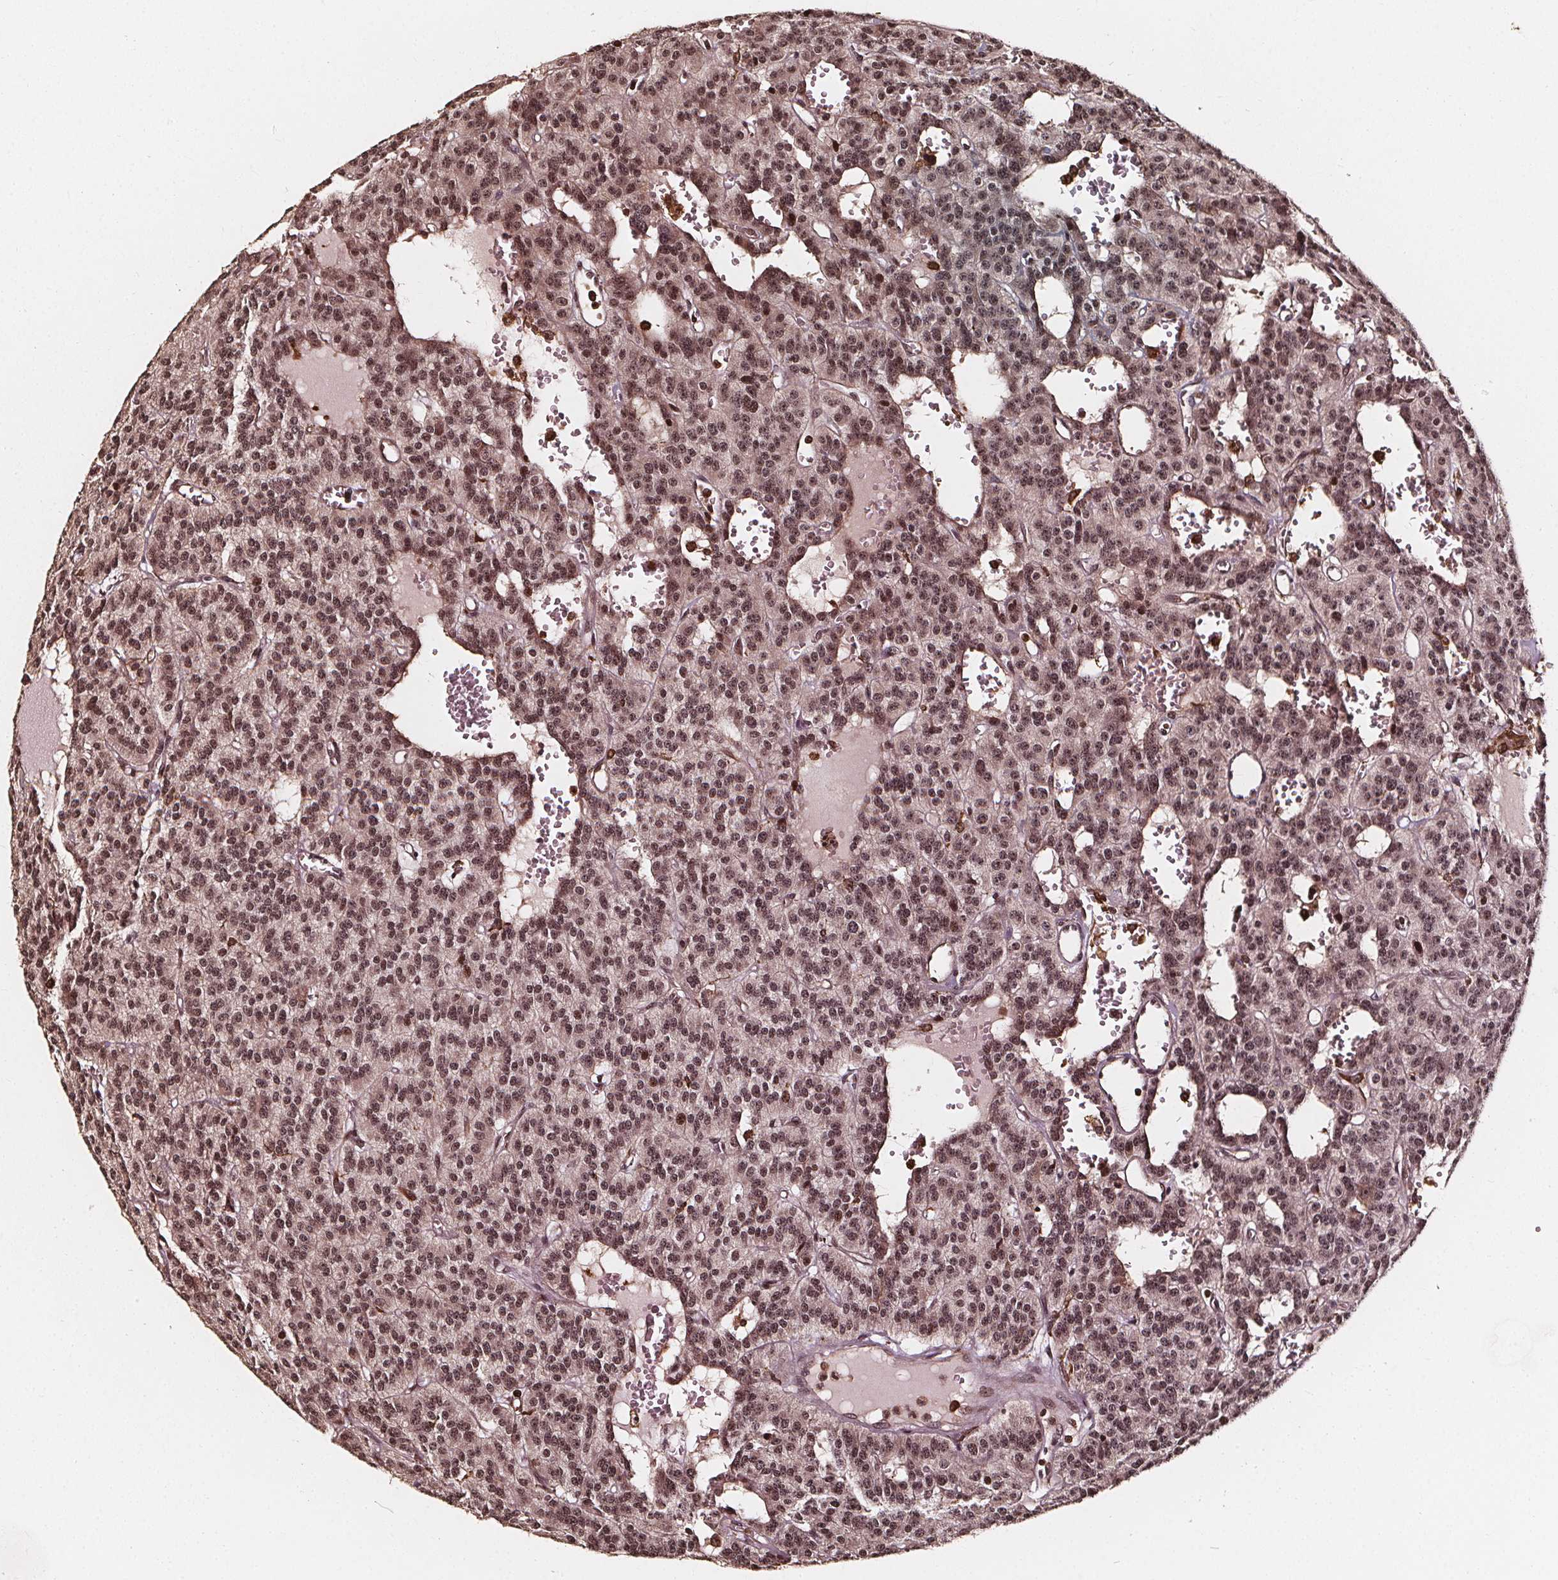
{"staining": {"intensity": "moderate", "quantity": "25%-75%", "location": "nuclear"}, "tissue": "carcinoid", "cell_type": "Tumor cells", "image_type": "cancer", "snomed": [{"axis": "morphology", "description": "Carcinoid, malignant, NOS"}, {"axis": "topography", "description": "Lung"}], "caption": "A photomicrograph of human carcinoid (malignant) stained for a protein reveals moderate nuclear brown staining in tumor cells.", "gene": "EXOSC9", "patient": {"sex": "female", "age": 71}}